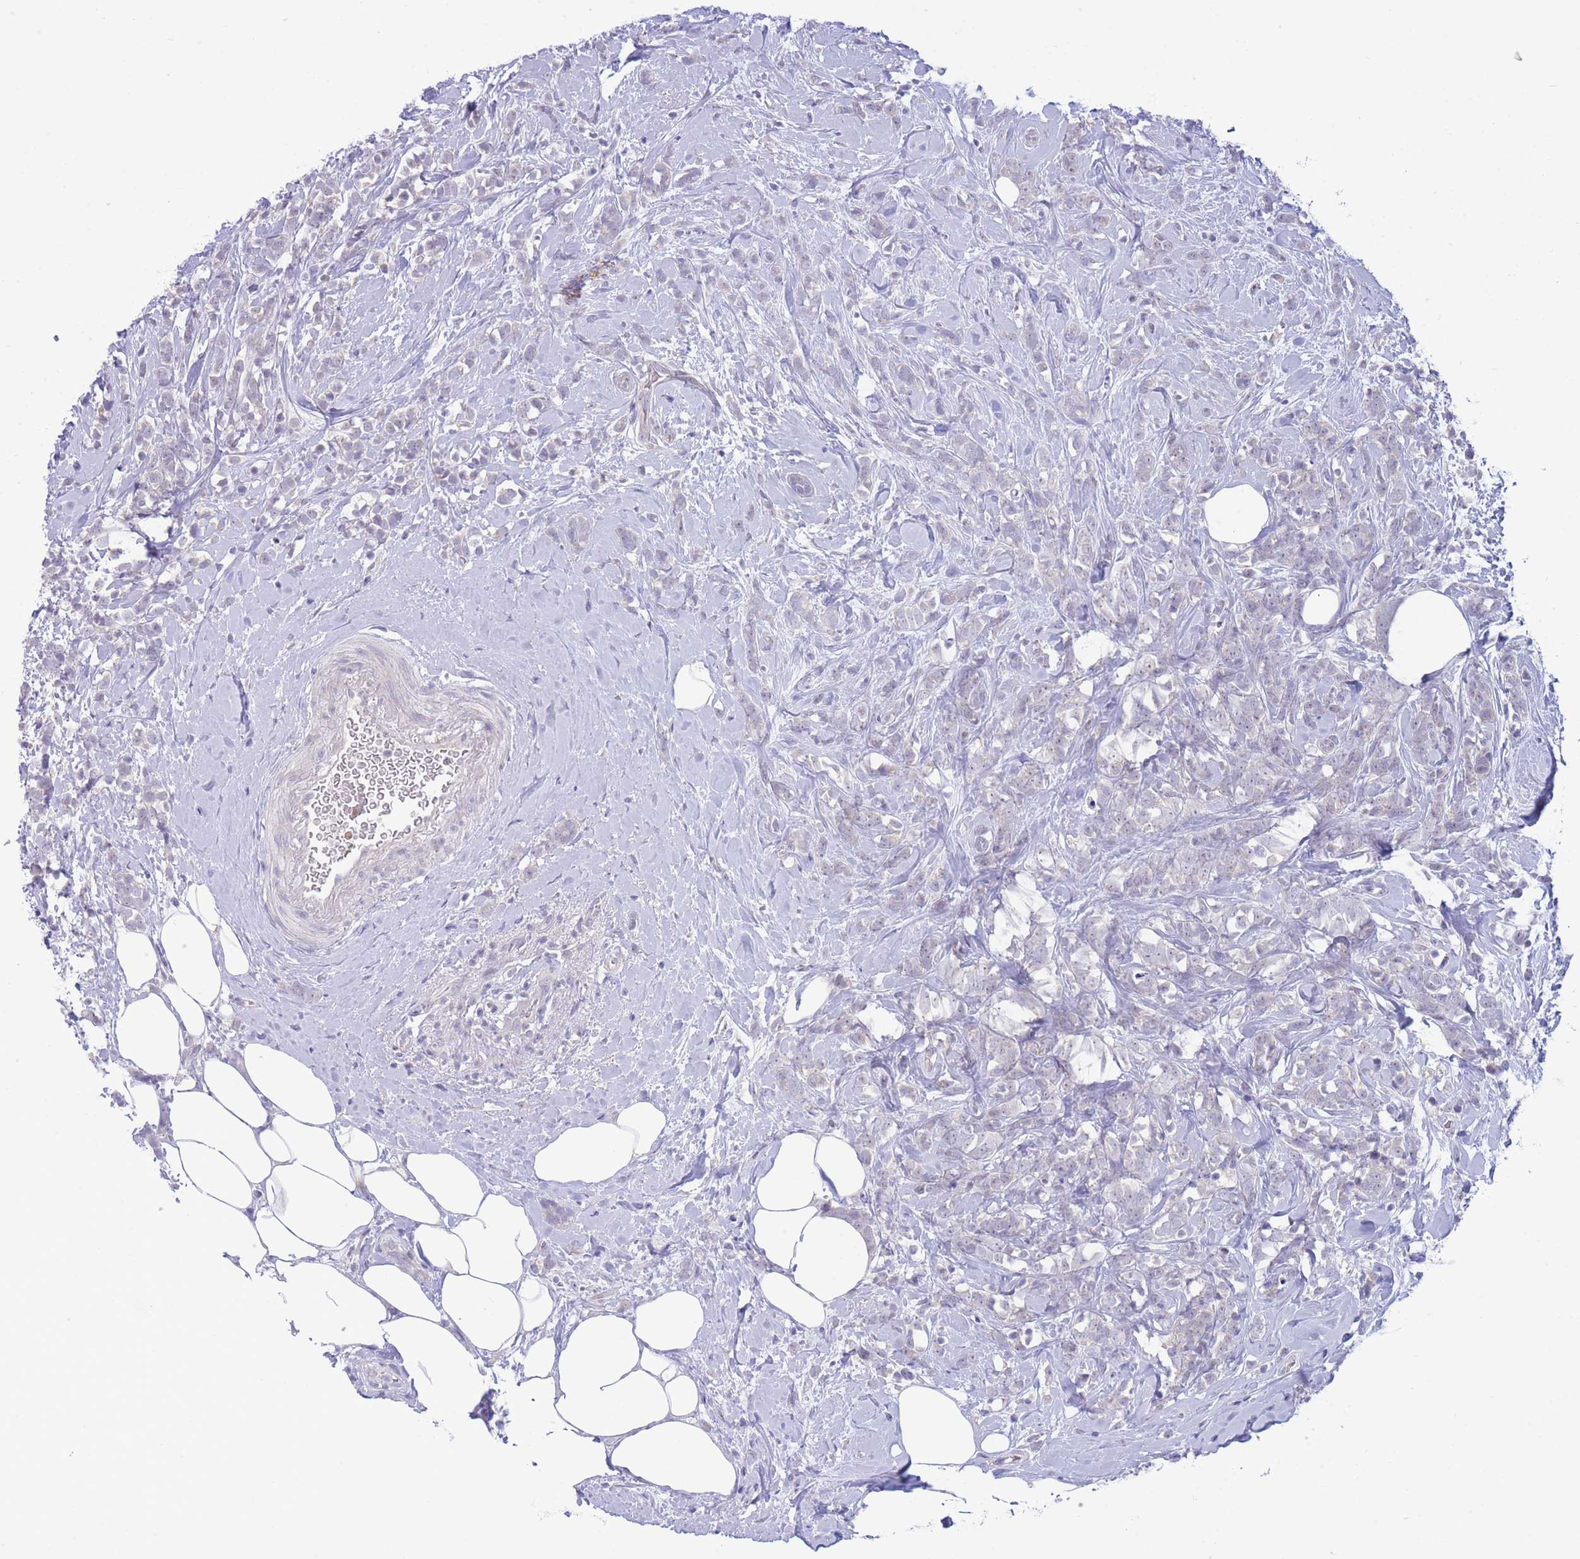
{"staining": {"intensity": "negative", "quantity": "none", "location": "none"}, "tissue": "breast cancer", "cell_type": "Tumor cells", "image_type": "cancer", "snomed": [{"axis": "morphology", "description": "Lobular carcinoma"}, {"axis": "topography", "description": "Breast"}], "caption": "This is an immunohistochemistry image of human breast cancer (lobular carcinoma). There is no expression in tumor cells.", "gene": "FBXO46", "patient": {"sex": "female", "age": 58}}